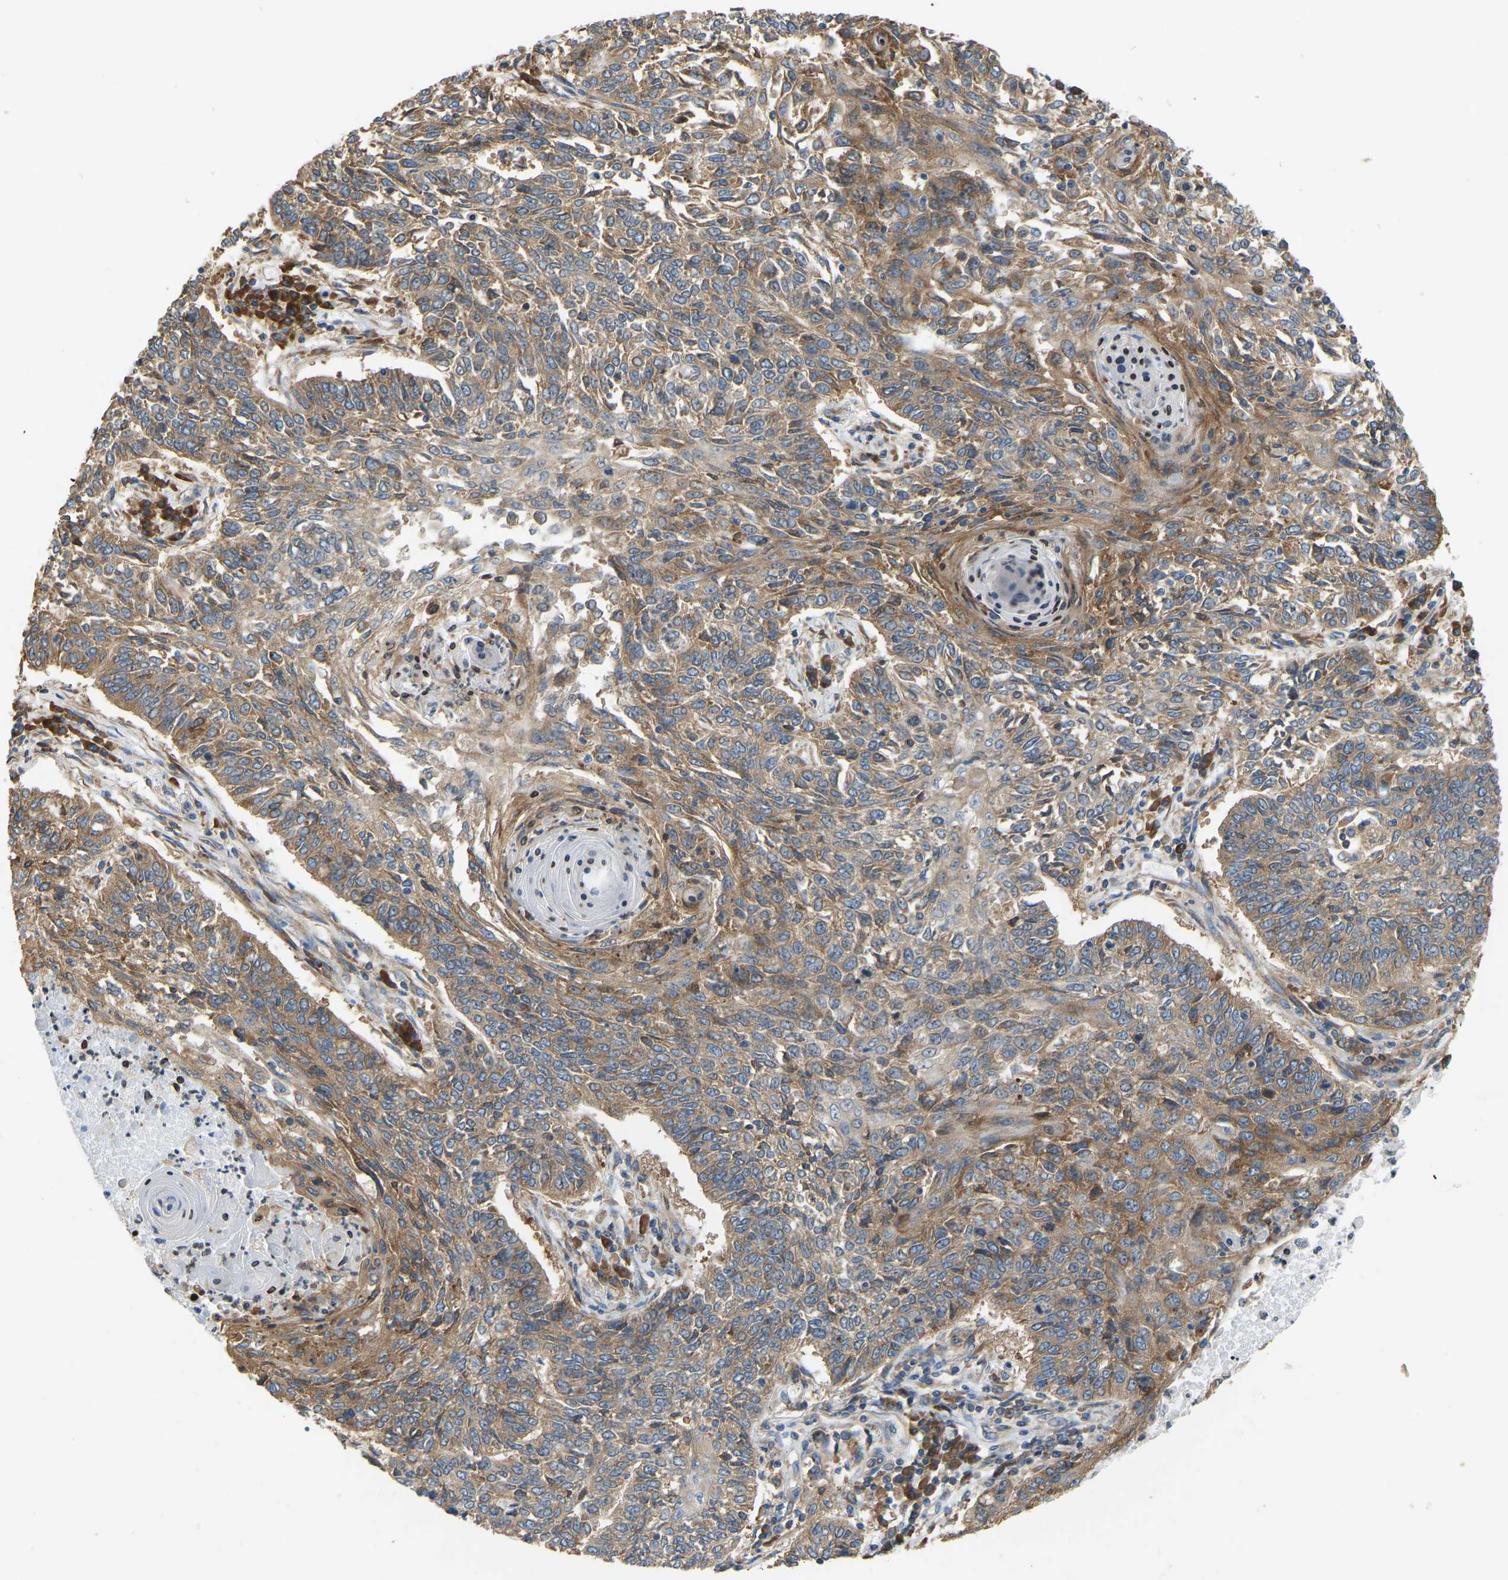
{"staining": {"intensity": "moderate", "quantity": ">75%", "location": "cytoplasmic/membranous"}, "tissue": "lung cancer", "cell_type": "Tumor cells", "image_type": "cancer", "snomed": [{"axis": "morphology", "description": "Normal tissue, NOS"}, {"axis": "morphology", "description": "Squamous cell carcinoma, NOS"}, {"axis": "topography", "description": "Cartilage tissue"}, {"axis": "topography", "description": "Bronchus"}, {"axis": "topography", "description": "Lung"}], "caption": "The photomicrograph demonstrates immunohistochemical staining of squamous cell carcinoma (lung). There is moderate cytoplasmic/membranous staining is identified in about >75% of tumor cells.", "gene": "RPS6KB2", "patient": {"sex": "female", "age": 49}}